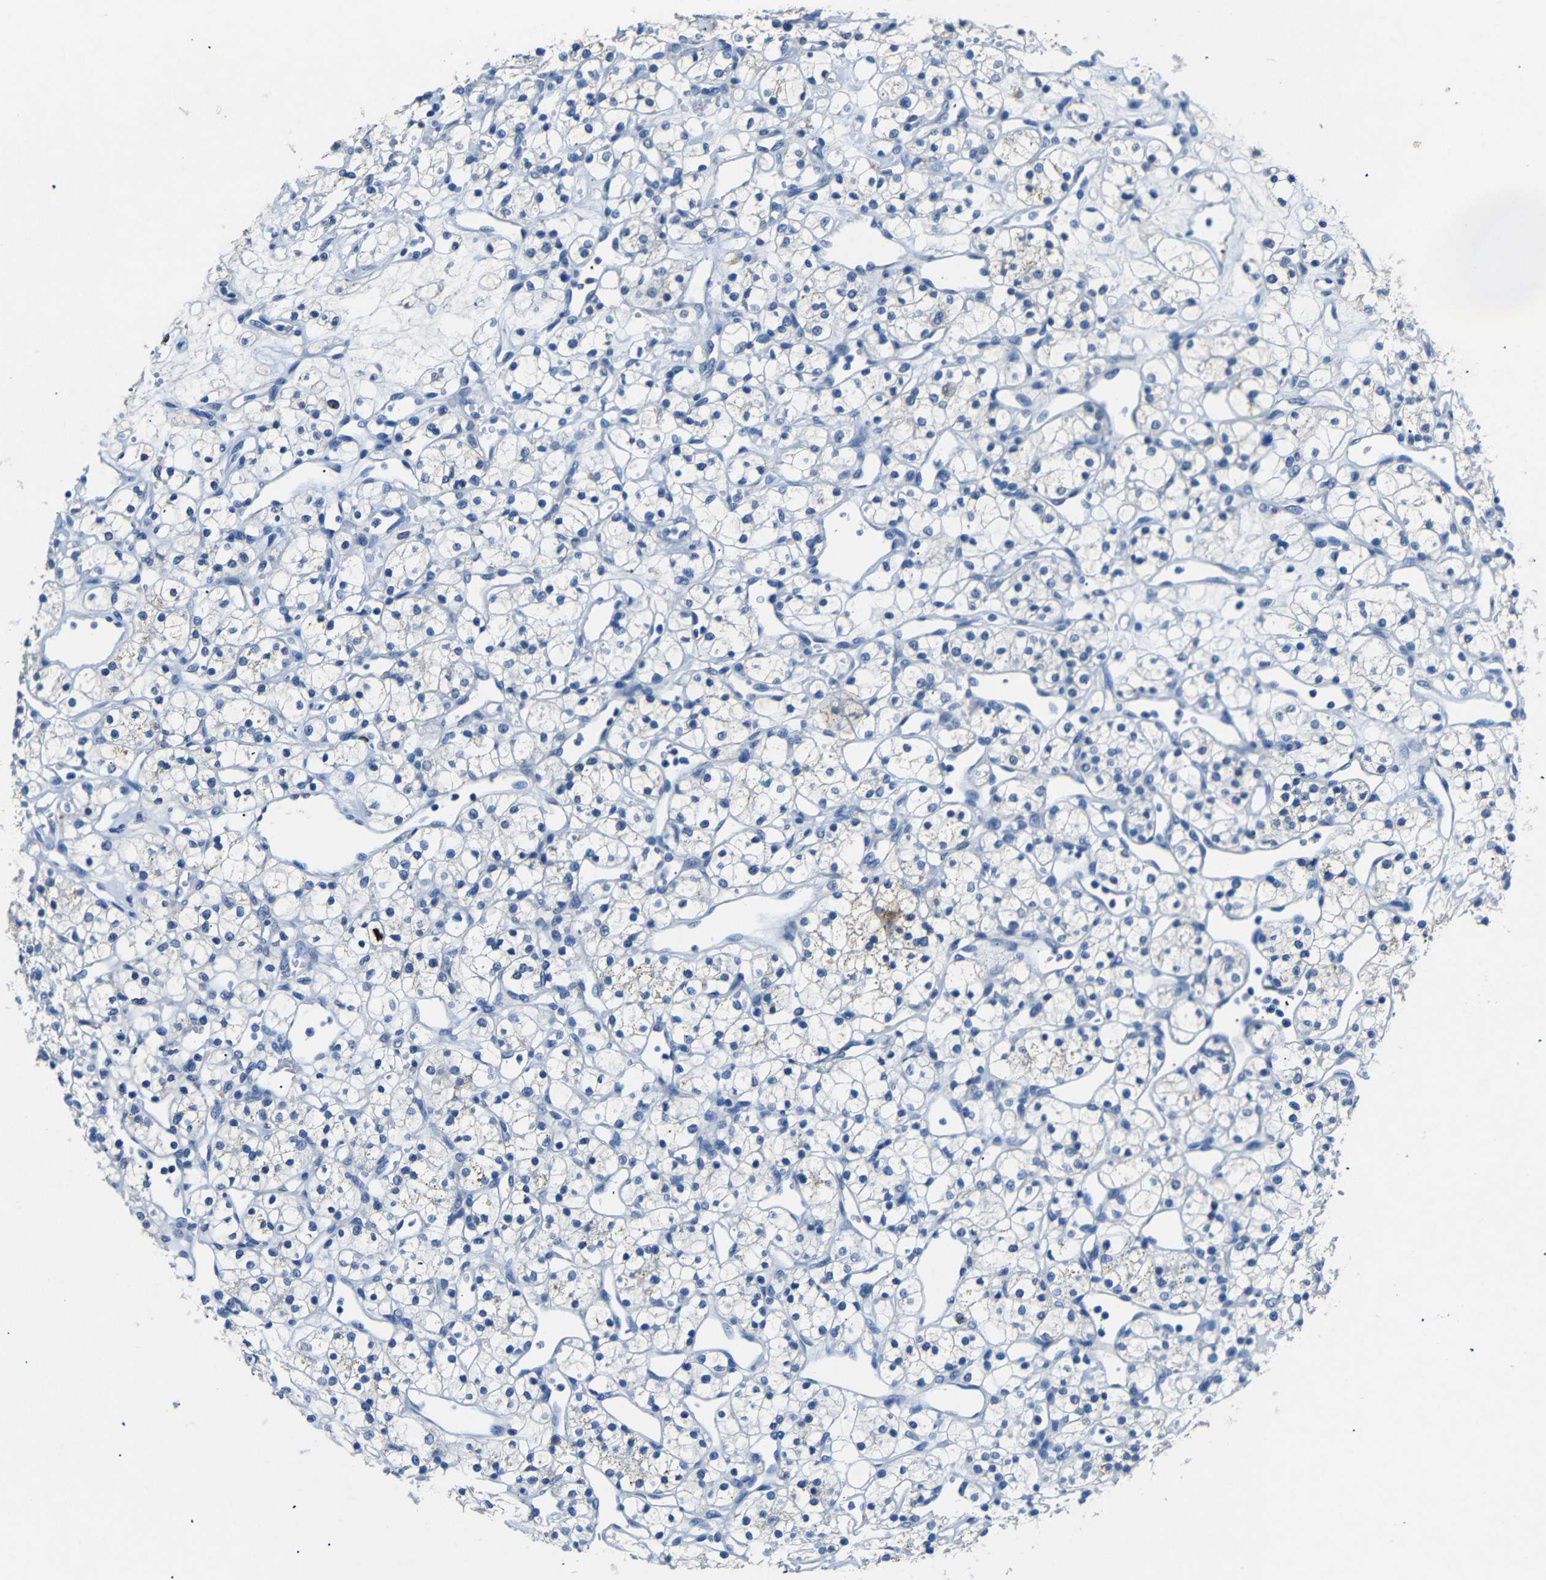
{"staining": {"intensity": "weak", "quantity": "<25%", "location": "cytoplasmic/membranous"}, "tissue": "renal cancer", "cell_type": "Tumor cells", "image_type": "cancer", "snomed": [{"axis": "morphology", "description": "Adenocarcinoma, NOS"}, {"axis": "topography", "description": "Kidney"}], "caption": "A micrograph of human renal adenocarcinoma is negative for staining in tumor cells.", "gene": "INCENP", "patient": {"sex": "female", "age": 60}}